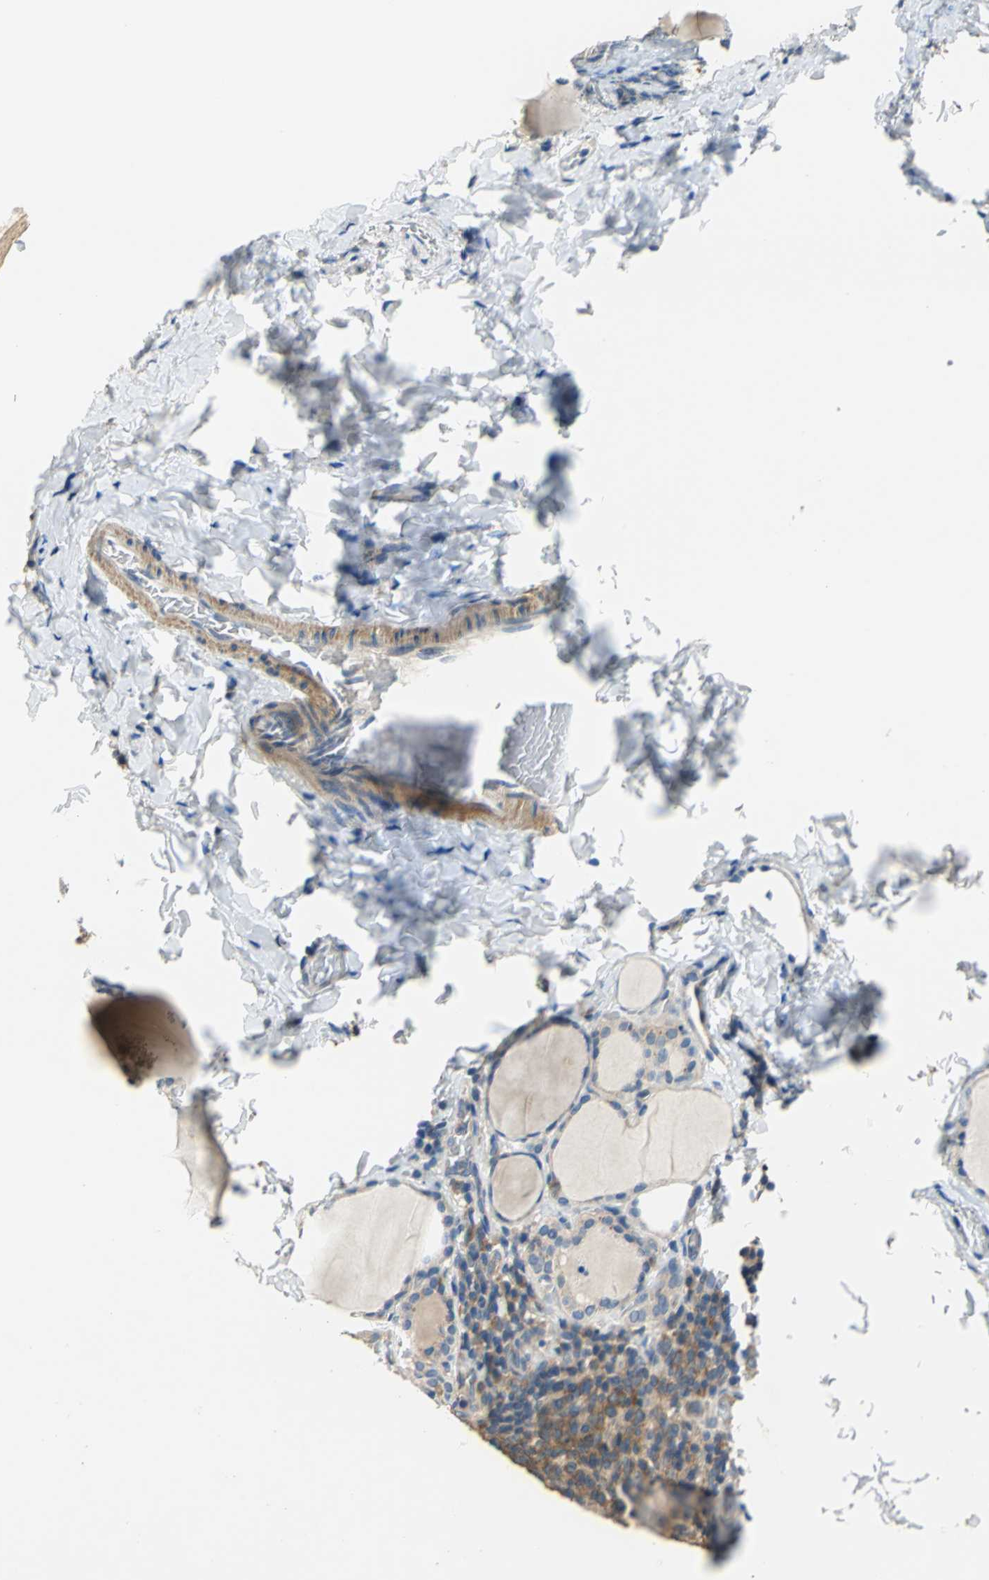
{"staining": {"intensity": "moderate", "quantity": ">75%", "location": "cytoplasmic/membranous"}, "tissue": "thyroid gland", "cell_type": "Glandular cells", "image_type": "normal", "snomed": [{"axis": "morphology", "description": "Normal tissue, NOS"}, {"axis": "morphology", "description": "Papillary adenocarcinoma, NOS"}, {"axis": "topography", "description": "Thyroid gland"}], "caption": "Protein staining reveals moderate cytoplasmic/membranous positivity in about >75% of glandular cells in normal thyroid gland. Nuclei are stained in blue.", "gene": "DDX3X", "patient": {"sex": "female", "age": 30}}